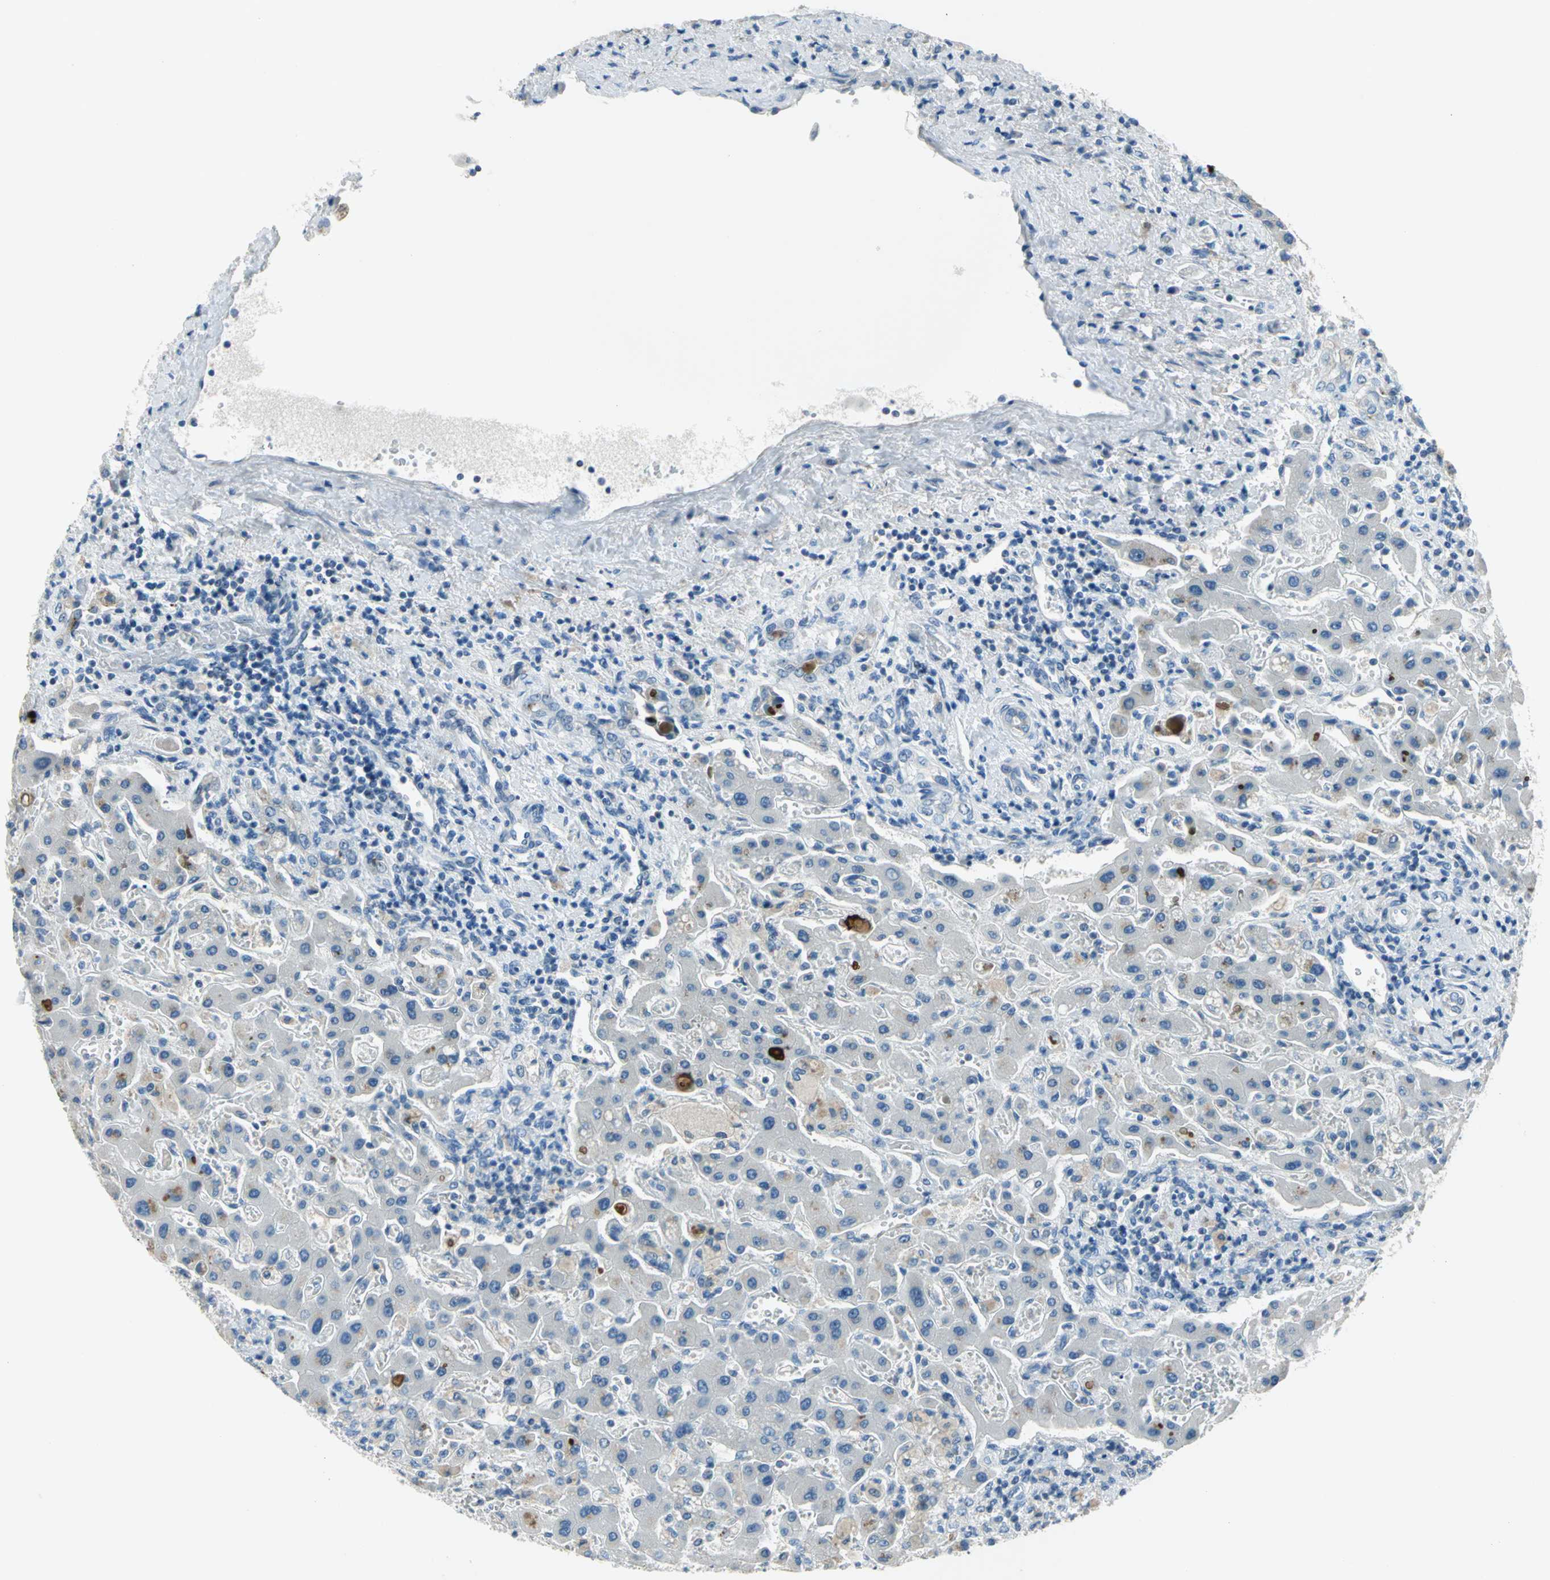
{"staining": {"intensity": "moderate", "quantity": "<25%", "location": "cytoplasmic/membranous"}, "tissue": "liver cancer", "cell_type": "Tumor cells", "image_type": "cancer", "snomed": [{"axis": "morphology", "description": "Cholangiocarcinoma"}, {"axis": "topography", "description": "Liver"}], "caption": "Immunohistochemical staining of liver cholangiocarcinoma shows low levels of moderate cytoplasmic/membranous expression in approximately <25% of tumor cells. (brown staining indicates protein expression, while blue staining denotes nuclei).", "gene": "MUC4", "patient": {"sex": "male", "age": 50}}